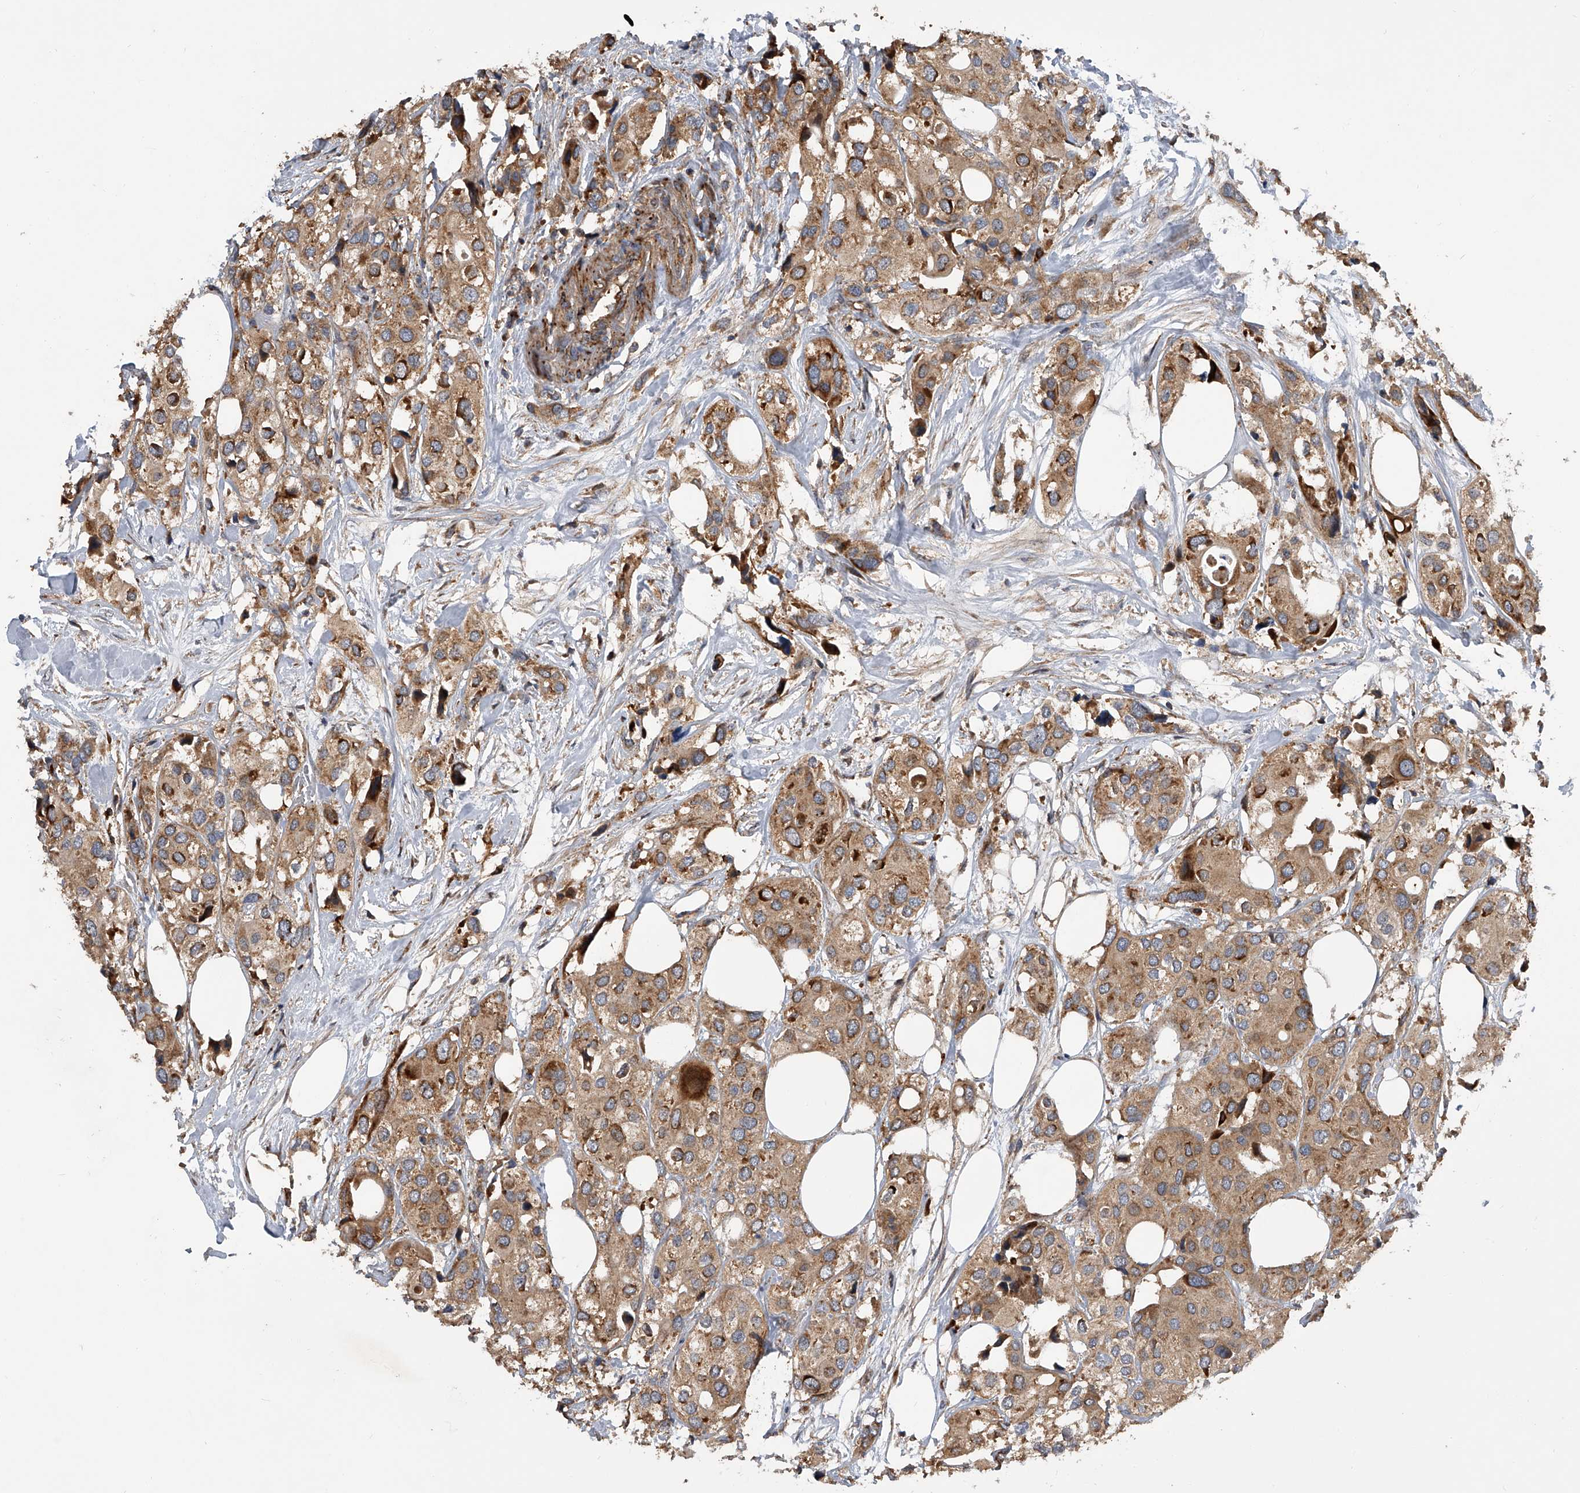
{"staining": {"intensity": "moderate", "quantity": ">75%", "location": "cytoplasmic/membranous"}, "tissue": "urothelial cancer", "cell_type": "Tumor cells", "image_type": "cancer", "snomed": [{"axis": "morphology", "description": "Urothelial carcinoma, High grade"}, {"axis": "topography", "description": "Urinary bladder"}], "caption": "Tumor cells demonstrate medium levels of moderate cytoplasmic/membranous staining in about >75% of cells in urothelial cancer.", "gene": "USP47", "patient": {"sex": "male", "age": 64}}